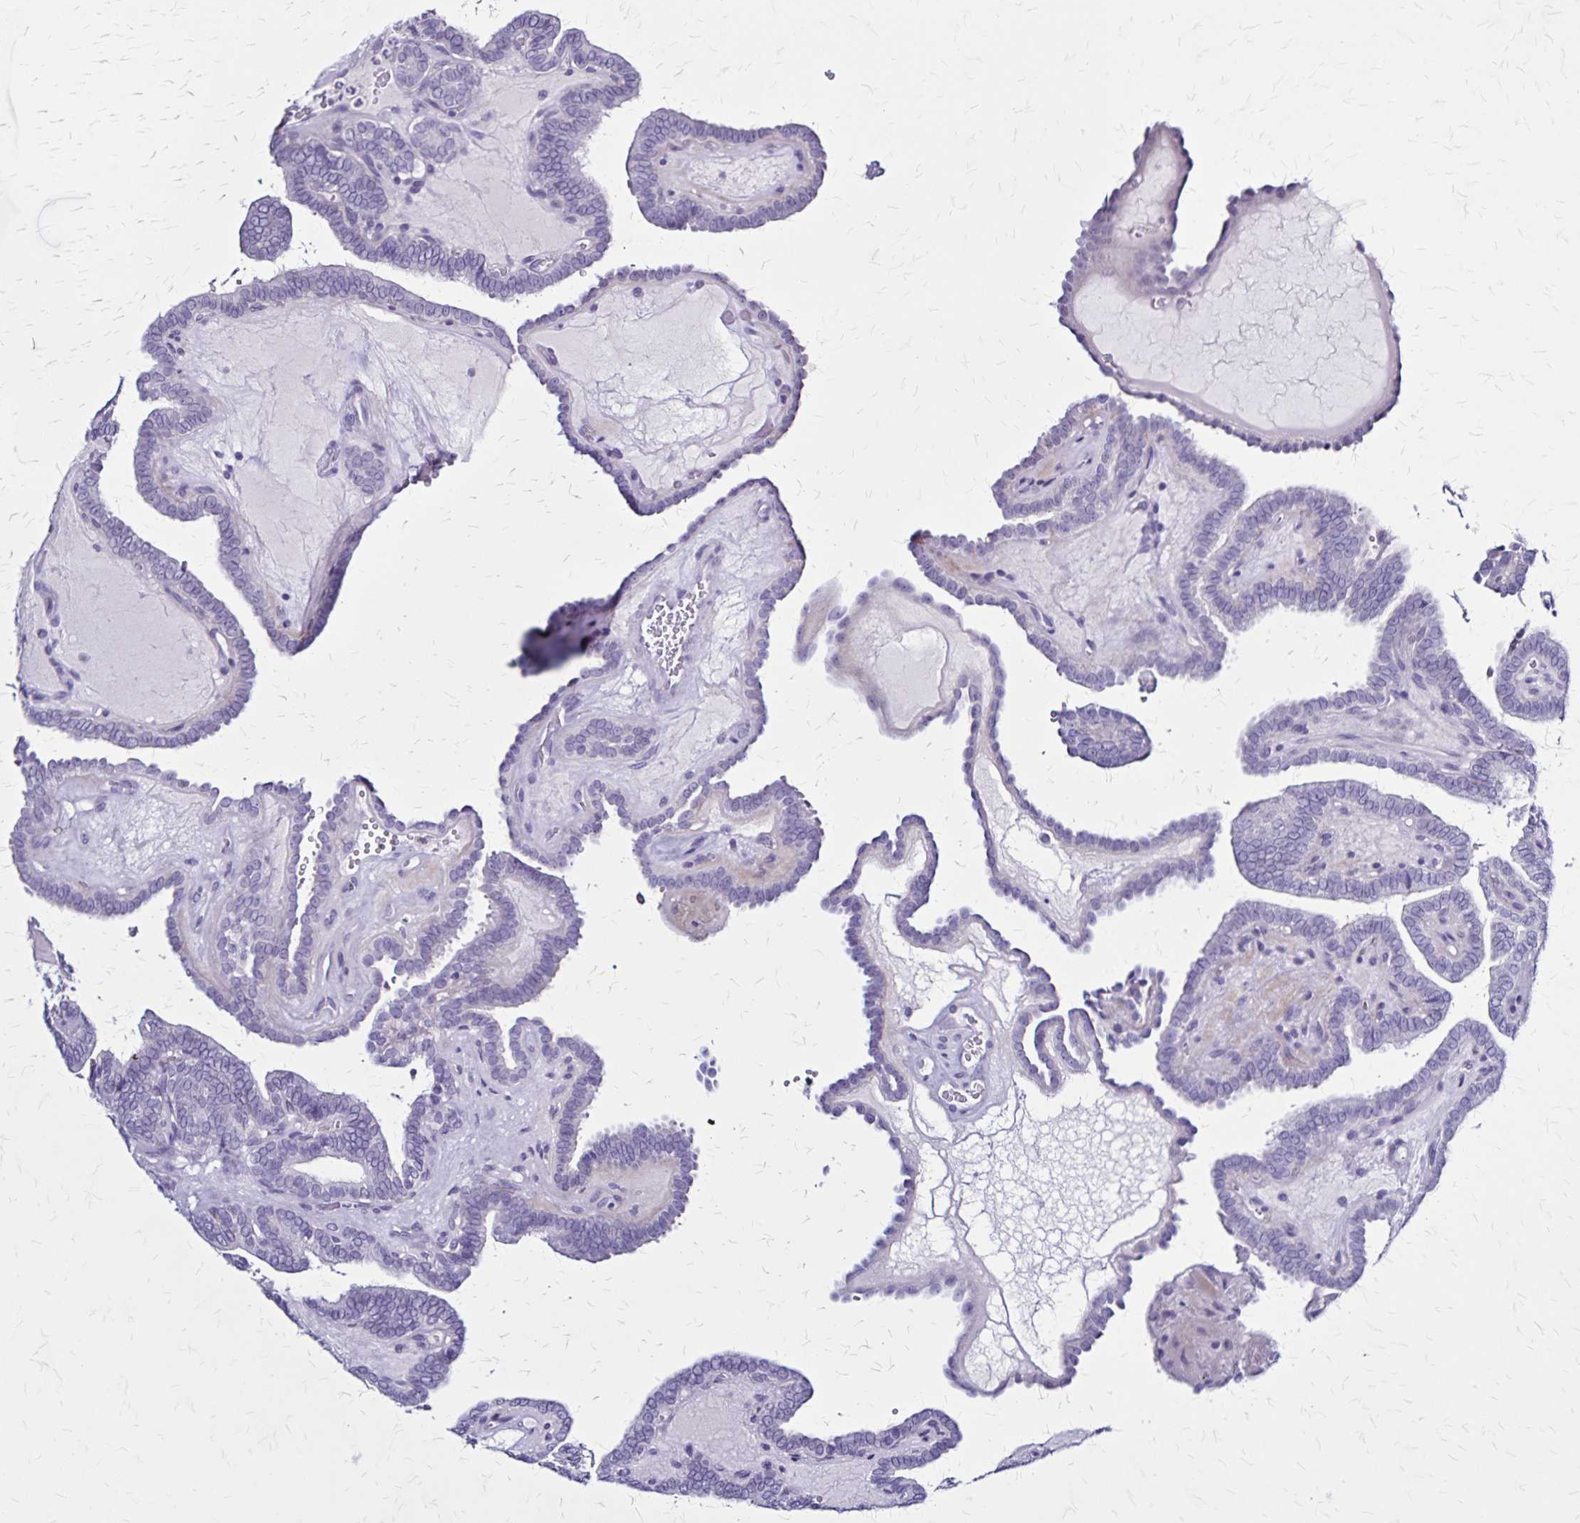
{"staining": {"intensity": "negative", "quantity": "none", "location": "none"}, "tissue": "thyroid cancer", "cell_type": "Tumor cells", "image_type": "cancer", "snomed": [{"axis": "morphology", "description": "Papillary adenocarcinoma, NOS"}, {"axis": "topography", "description": "Thyroid gland"}], "caption": "The histopathology image shows no staining of tumor cells in thyroid papillary adenocarcinoma.", "gene": "PLXNA4", "patient": {"sex": "female", "age": 21}}